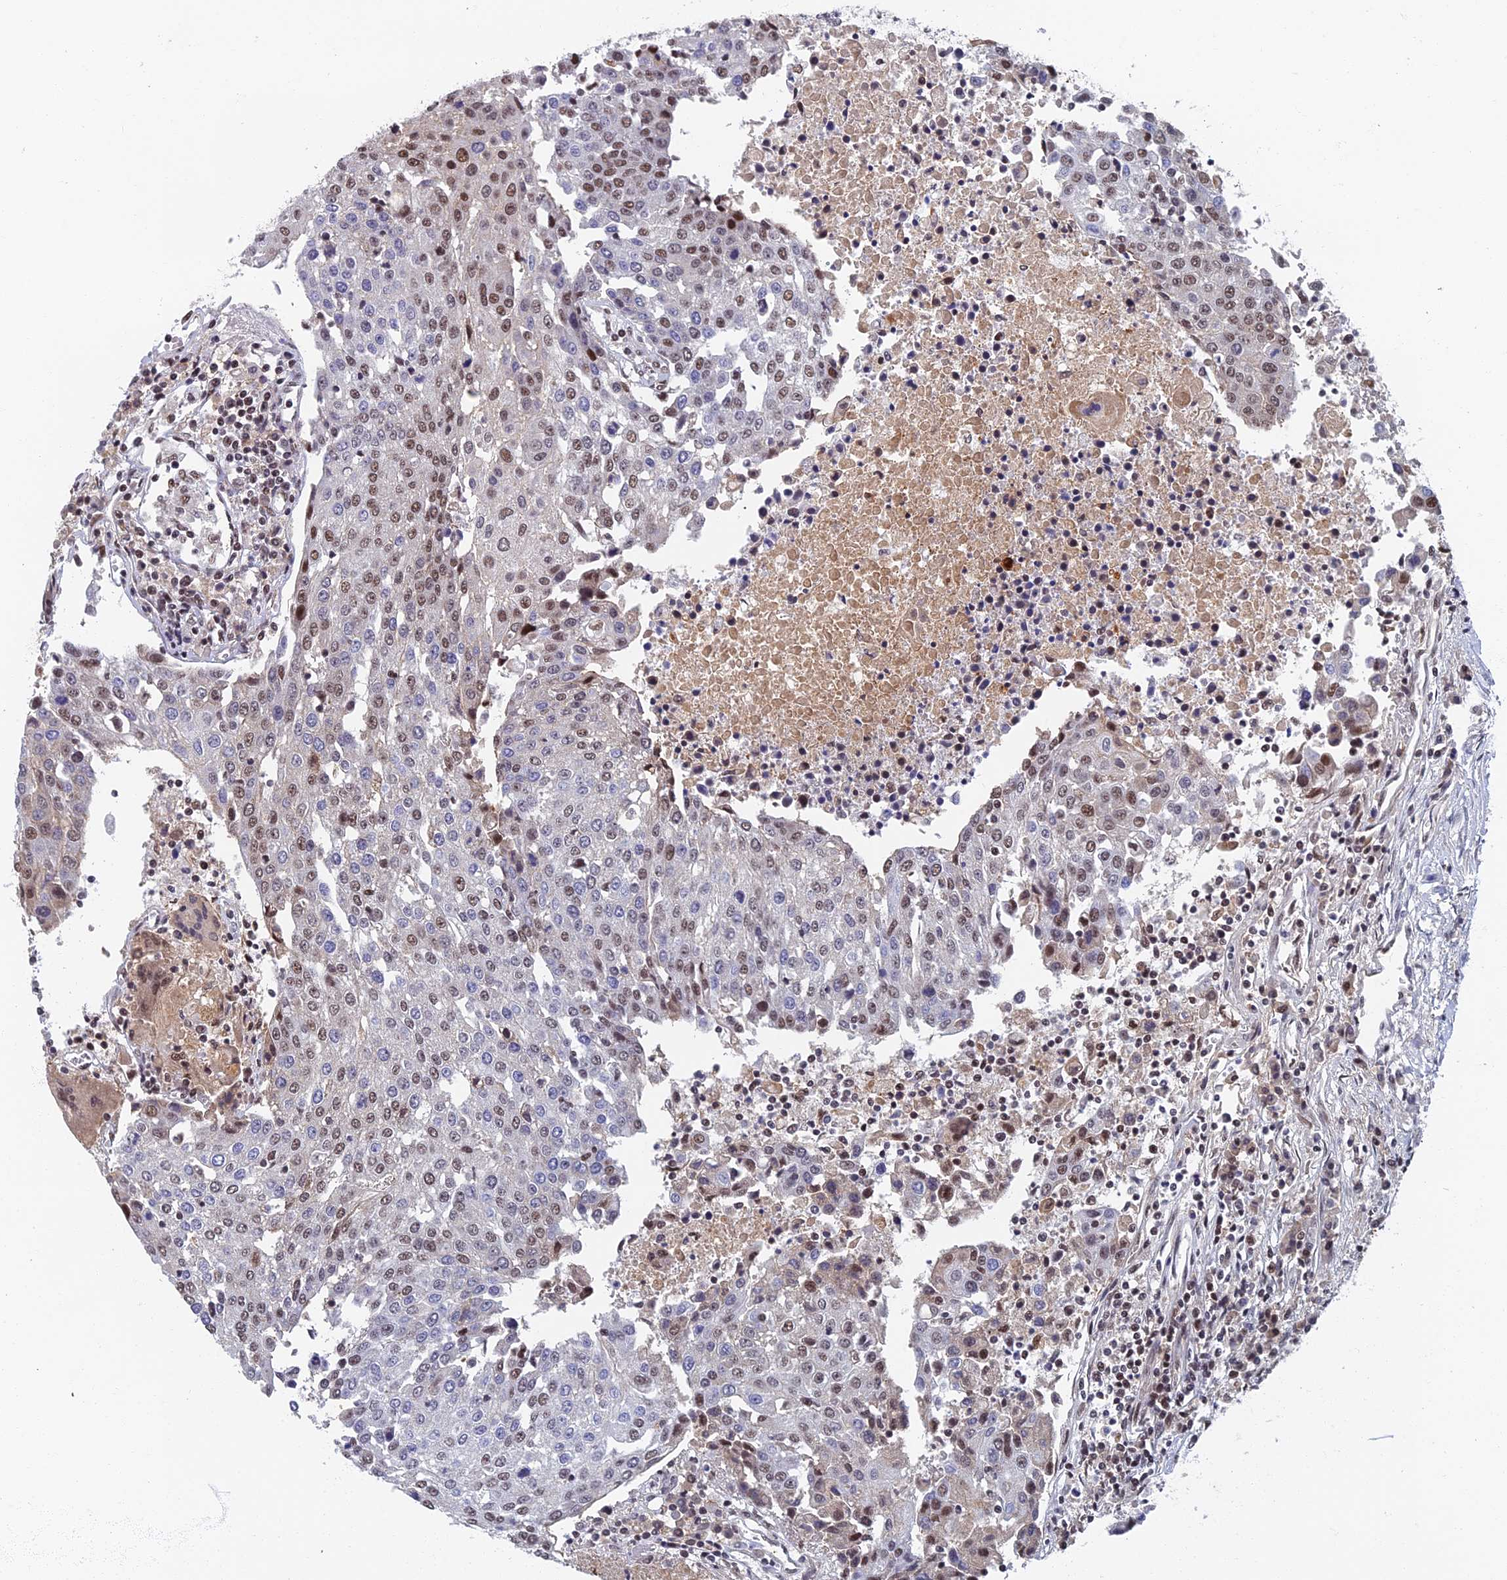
{"staining": {"intensity": "weak", "quantity": ">75%", "location": "nuclear"}, "tissue": "urothelial cancer", "cell_type": "Tumor cells", "image_type": "cancer", "snomed": [{"axis": "morphology", "description": "Urothelial carcinoma, High grade"}, {"axis": "topography", "description": "Urinary bladder"}], "caption": "IHC histopathology image of neoplastic tissue: urothelial carcinoma (high-grade) stained using immunohistochemistry demonstrates low levels of weak protein expression localized specifically in the nuclear of tumor cells, appearing as a nuclear brown color.", "gene": "TAF13", "patient": {"sex": "female", "age": 85}}